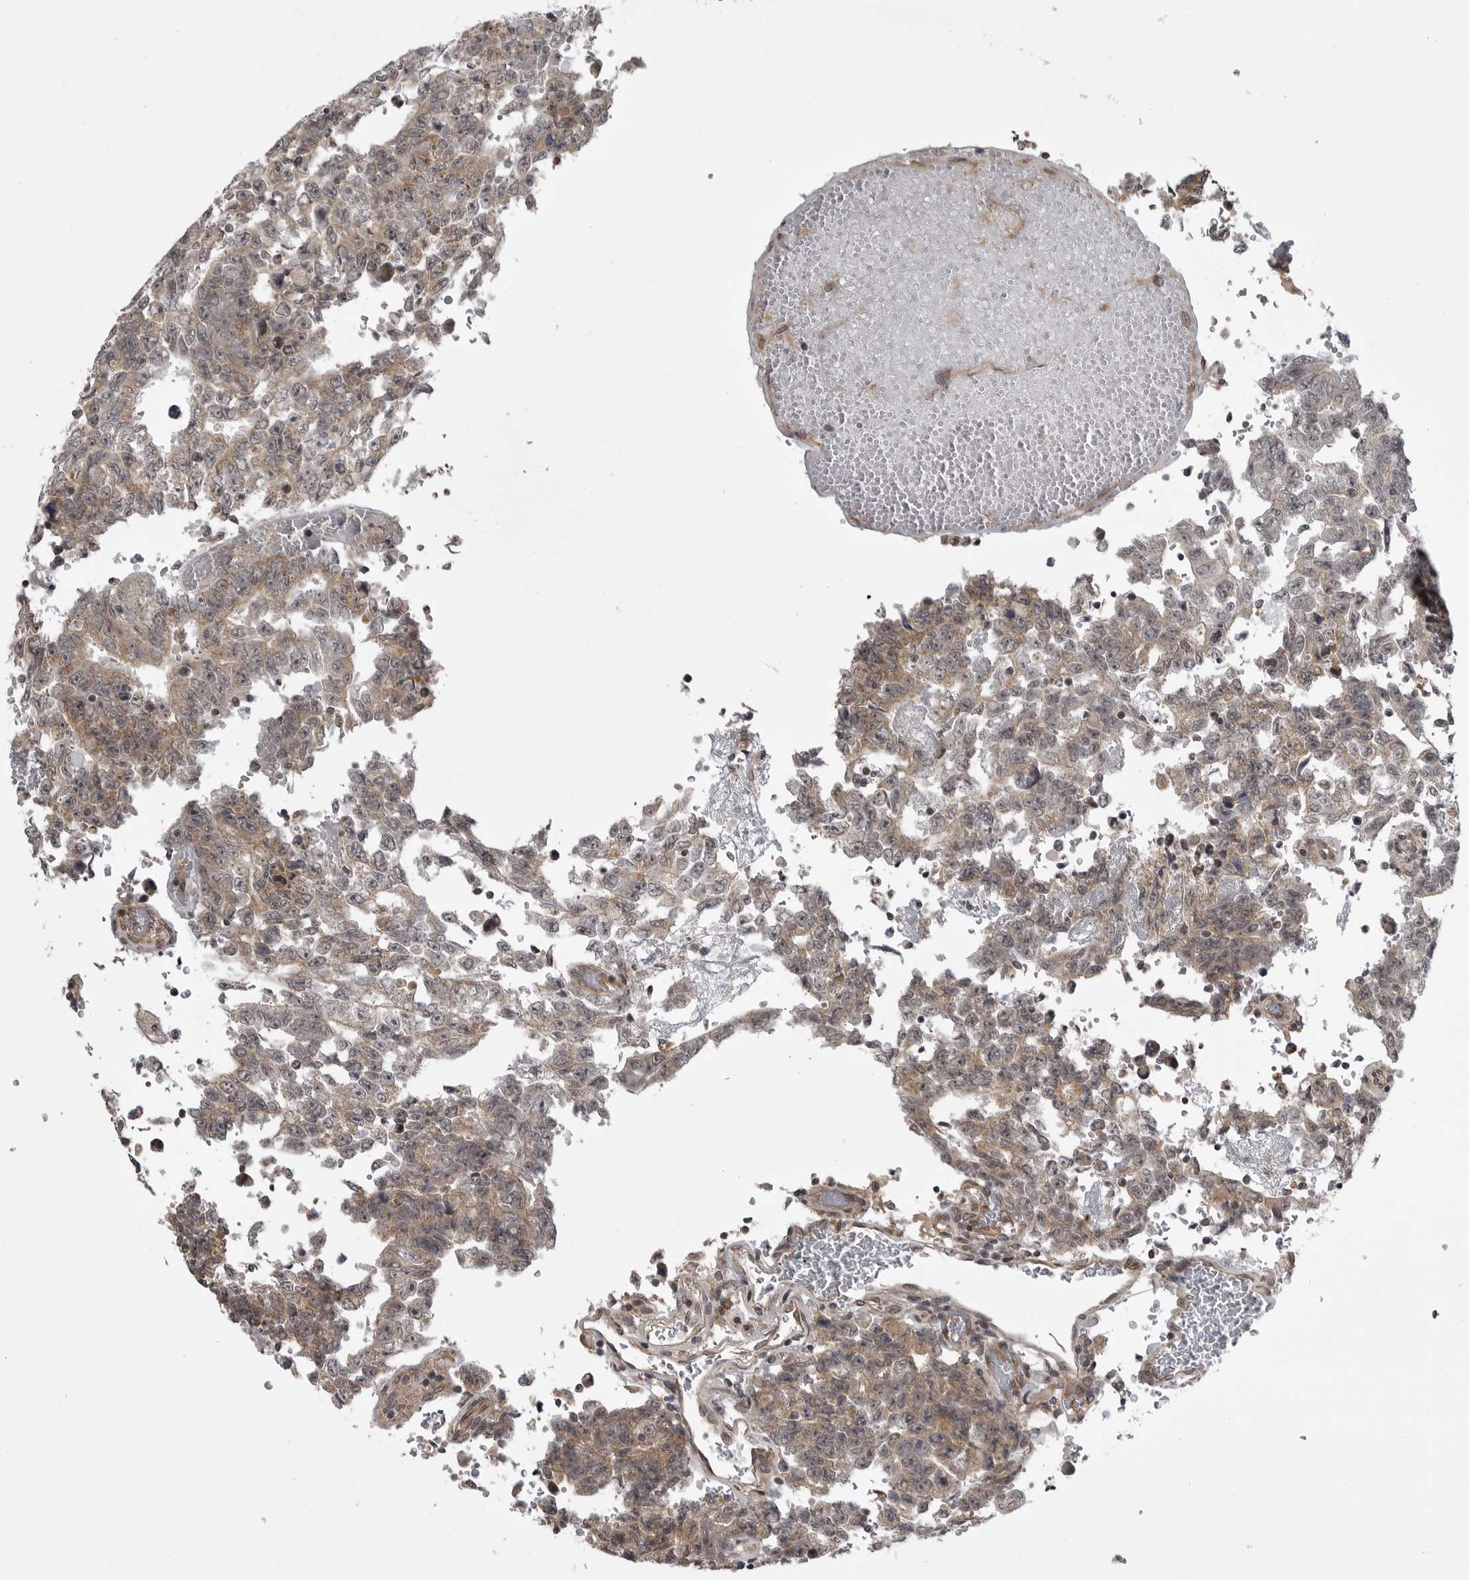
{"staining": {"intensity": "moderate", "quantity": "<25%", "location": "cytoplasmic/membranous"}, "tissue": "testis cancer", "cell_type": "Tumor cells", "image_type": "cancer", "snomed": [{"axis": "morphology", "description": "Carcinoma, Embryonal, NOS"}, {"axis": "topography", "description": "Testis"}], "caption": "Immunohistochemistry micrograph of human embryonal carcinoma (testis) stained for a protein (brown), which shows low levels of moderate cytoplasmic/membranous expression in approximately <25% of tumor cells.", "gene": "SNX16", "patient": {"sex": "male", "age": 26}}